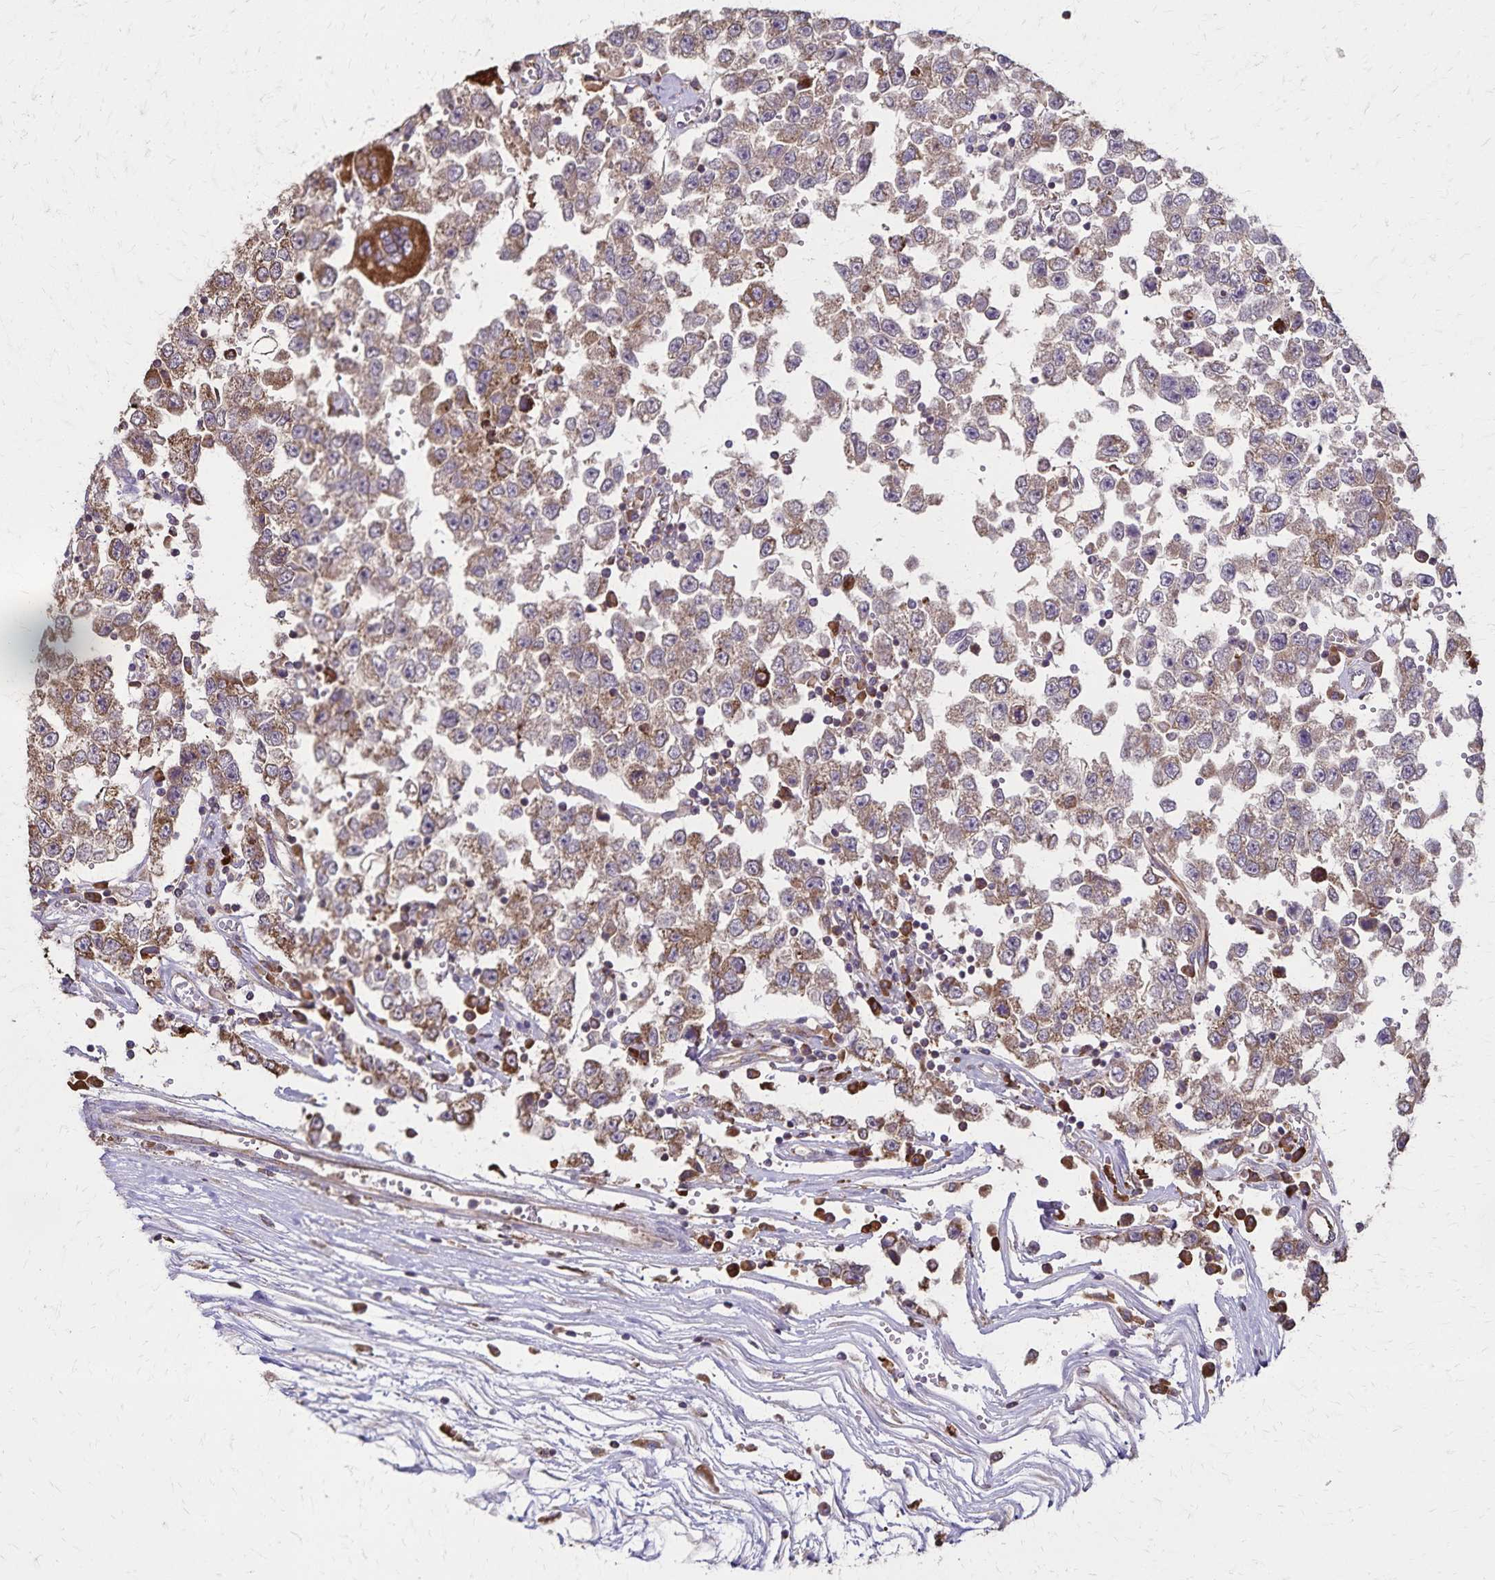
{"staining": {"intensity": "moderate", "quantity": ">75%", "location": "cytoplasmic/membranous"}, "tissue": "testis cancer", "cell_type": "Tumor cells", "image_type": "cancer", "snomed": [{"axis": "morphology", "description": "Seminoma, NOS"}, {"axis": "topography", "description": "Testis"}], "caption": "Immunohistochemical staining of testis cancer (seminoma) reveals moderate cytoplasmic/membranous protein expression in approximately >75% of tumor cells.", "gene": "RNF10", "patient": {"sex": "male", "age": 34}}